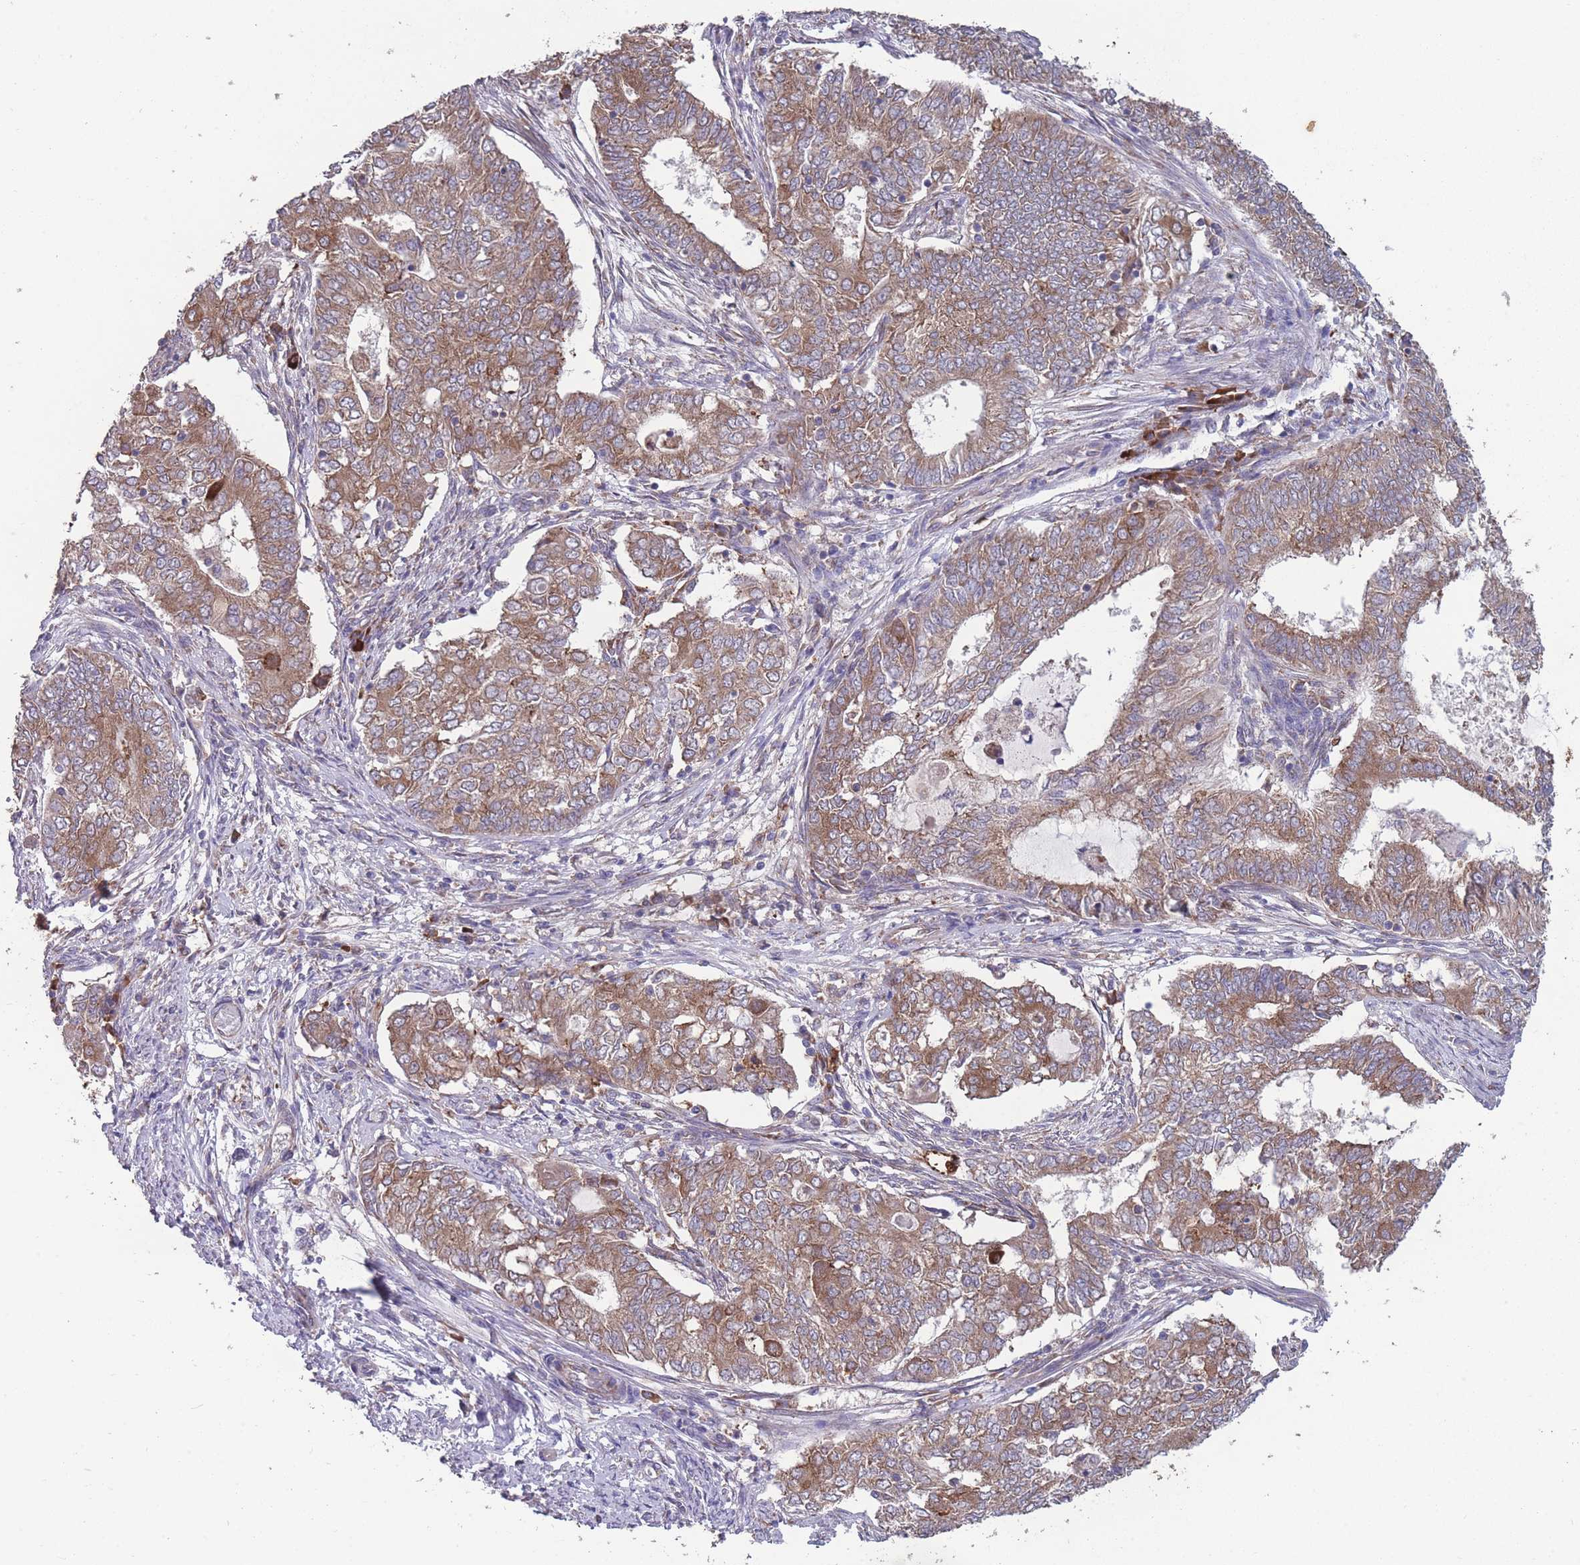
{"staining": {"intensity": "moderate", "quantity": ">75%", "location": "cytoplasmic/membranous"}, "tissue": "endometrial cancer", "cell_type": "Tumor cells", "image_type": "cancer", "snomed": [{"axis": "morphology", "description": "Adenocarcinoma, NOS"}, {"axis": "topography", "description": "Endometrium"}], "caption": "This image reveals immunohistochemistry staining of endometrial cancer (adenocarcinoma), with medium moderate cytoplasmic/membranous staining in approximately >75% of tumor cells.", "gene": "STIM2", "patient": {"sex": "female", "age": 62}}